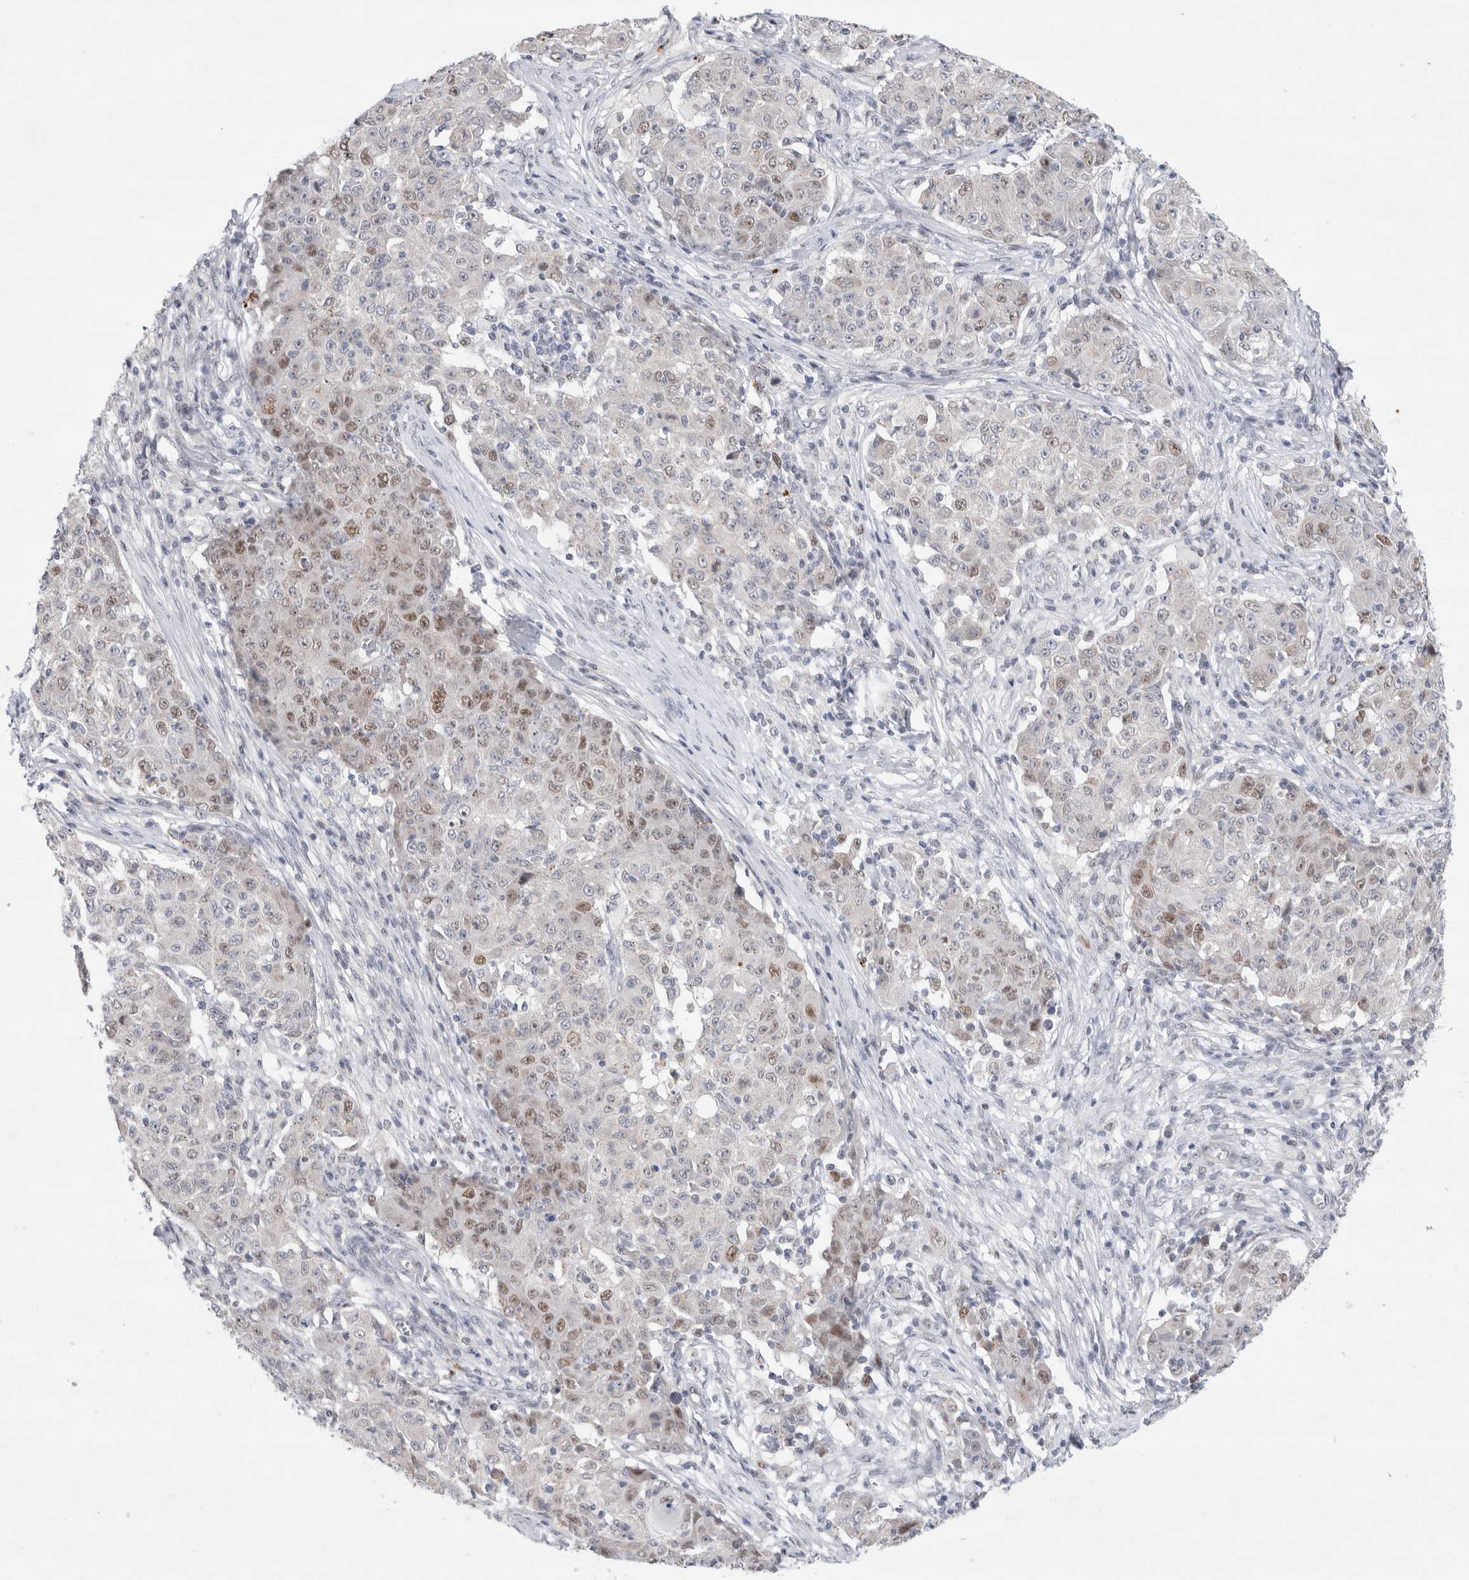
{"staining": {"intensity": "moderate", "quantity": "<25%", "location": "nuclear"}, "tissue": "ovarian cancer", "cell_type": "Tumor cells", "image_type": "cancer", "snomed": [{"axis": "morphology", "description": "Carcinoma, endometroid"}, {"axis": "topography", "description": "Ovary"}], "caption": "The photomicrograph demonstrates staining of ovarian cancer (endometroid carcinoma), revealing moderate nuclear protein staining (brown color) within tumor cells. (DAB (3,3'-diaminobenzidine) IHC with brightfield microscopy, high magnification).", "gene": "KNL1", "patient": {"sex": "female", "age": 42}}